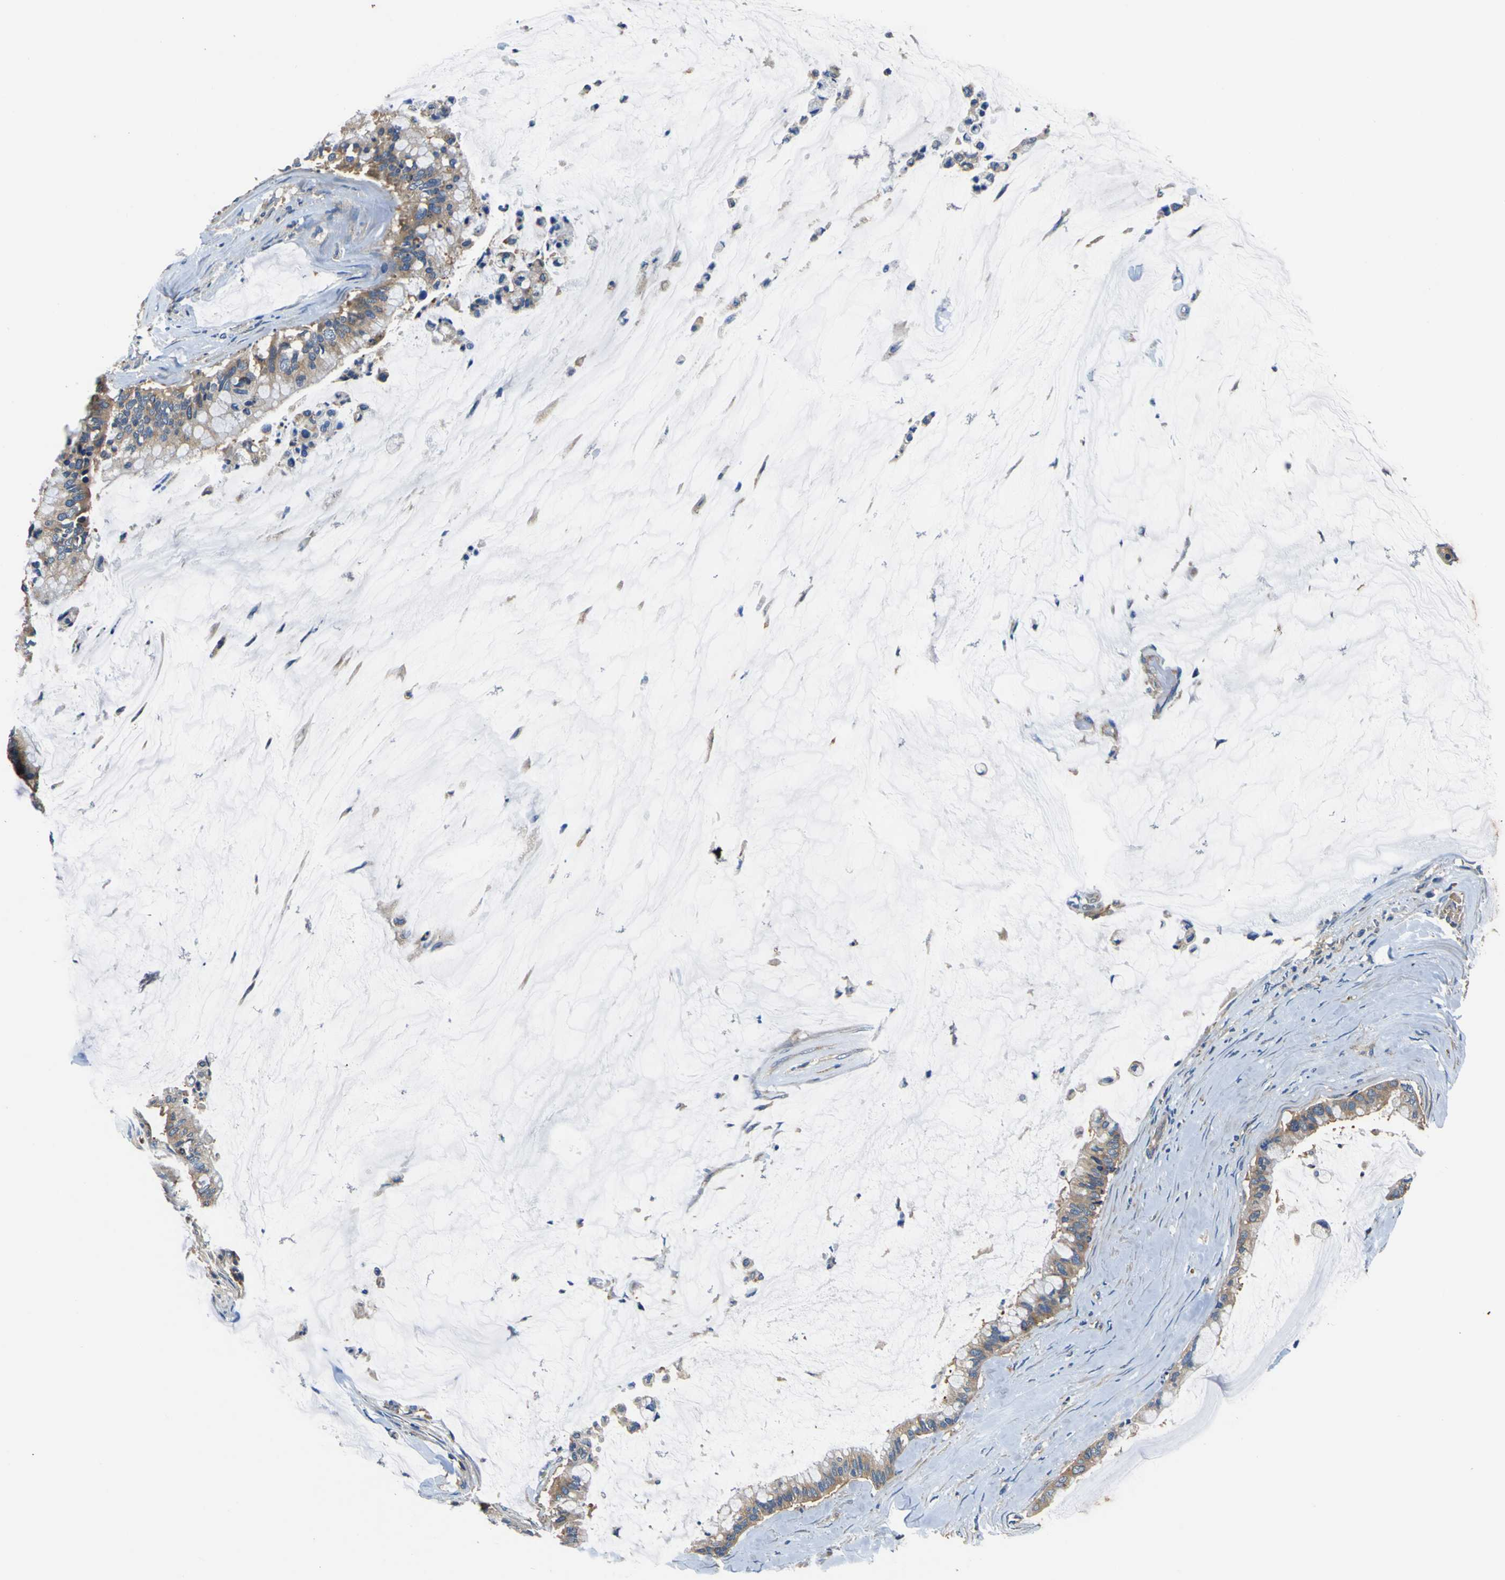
{"staining": {"intensity": "weak", "quantity": ">75%", "location": "cytoplasmic/membranous"}, "tissue": "pancreatic cancer", "cell_type": "Tumor cells", "image_type": "cancer", "snomed": [{"axis": "morphology", "description": "Adenocarcinoma, NOS"}, {"axis": "topography", "description": "Pancreas"}], "caption": "Pancreatic adenocarcinoma was stained to show a protein in brown. There is low levels of weak cytoplasmic/membranous positivity in approximately >75% of tumor cells. Nuclei are stained in blue.", "gene": "CNR2", "patient": {"sex": "male", "age": 41}}